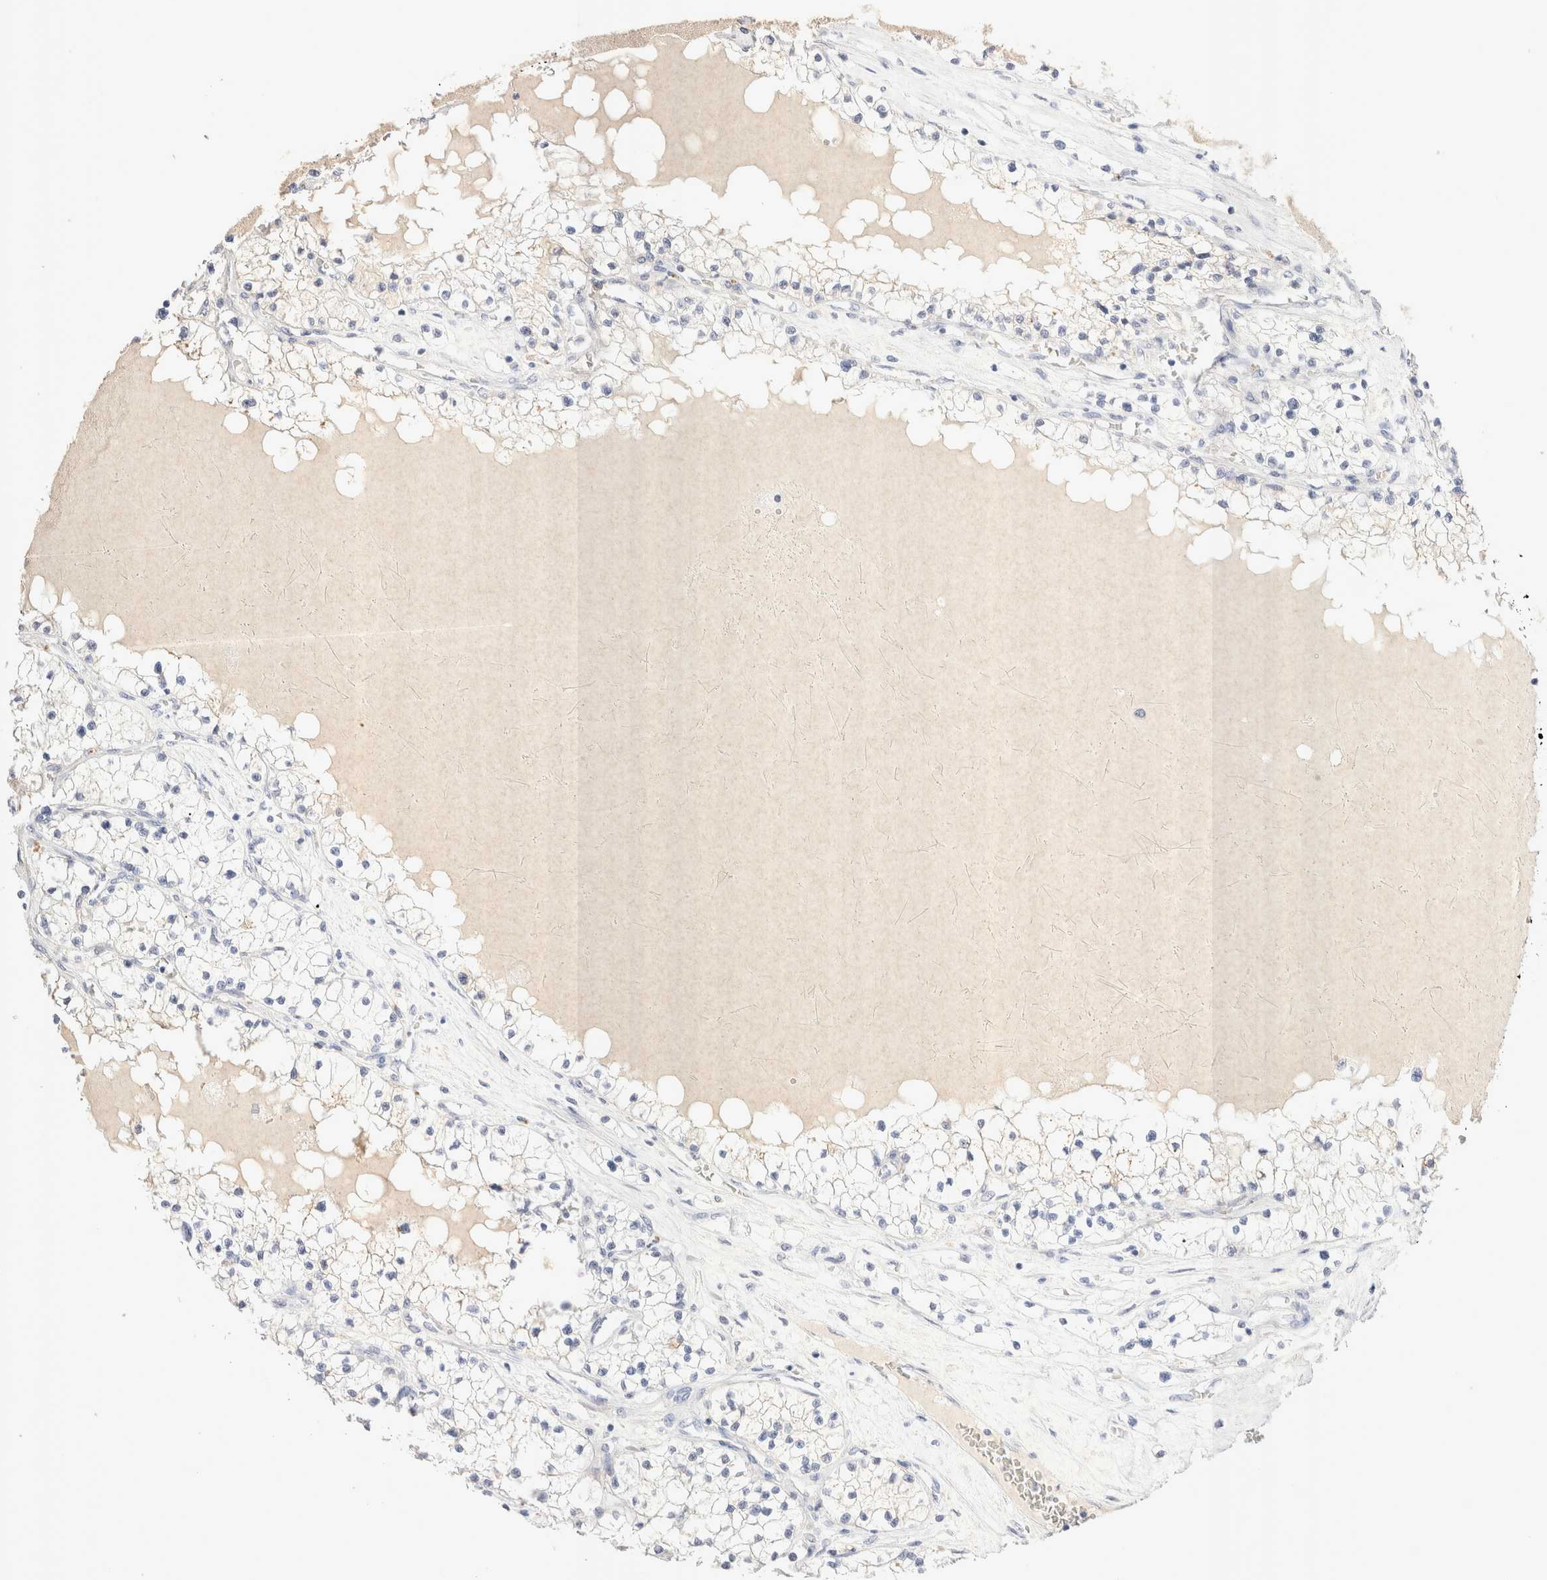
{"staining": {"intensity": "negative", "quantity": "none", "location": "none"}, "tissue": "renal cancer", "cell_type": "Tumor cells", "image_type": "cancer", "snomed": [{"axis": "morphology", "description": "Normal tissue, NOS"}, {"axis": "morphology", "description": "Adenocarcinoma, NOS"}, {"axis": "topography", "description": "Kidney"}], "caption": "IHC histopathology image of neoplastic tissue: renal cancer stained with DAB (3,3'-diaminobenzidine) displays no significant protein staining in tumor cells.", "gene": "EPCAM", "patient": {"sex": "male", "age": 68}}